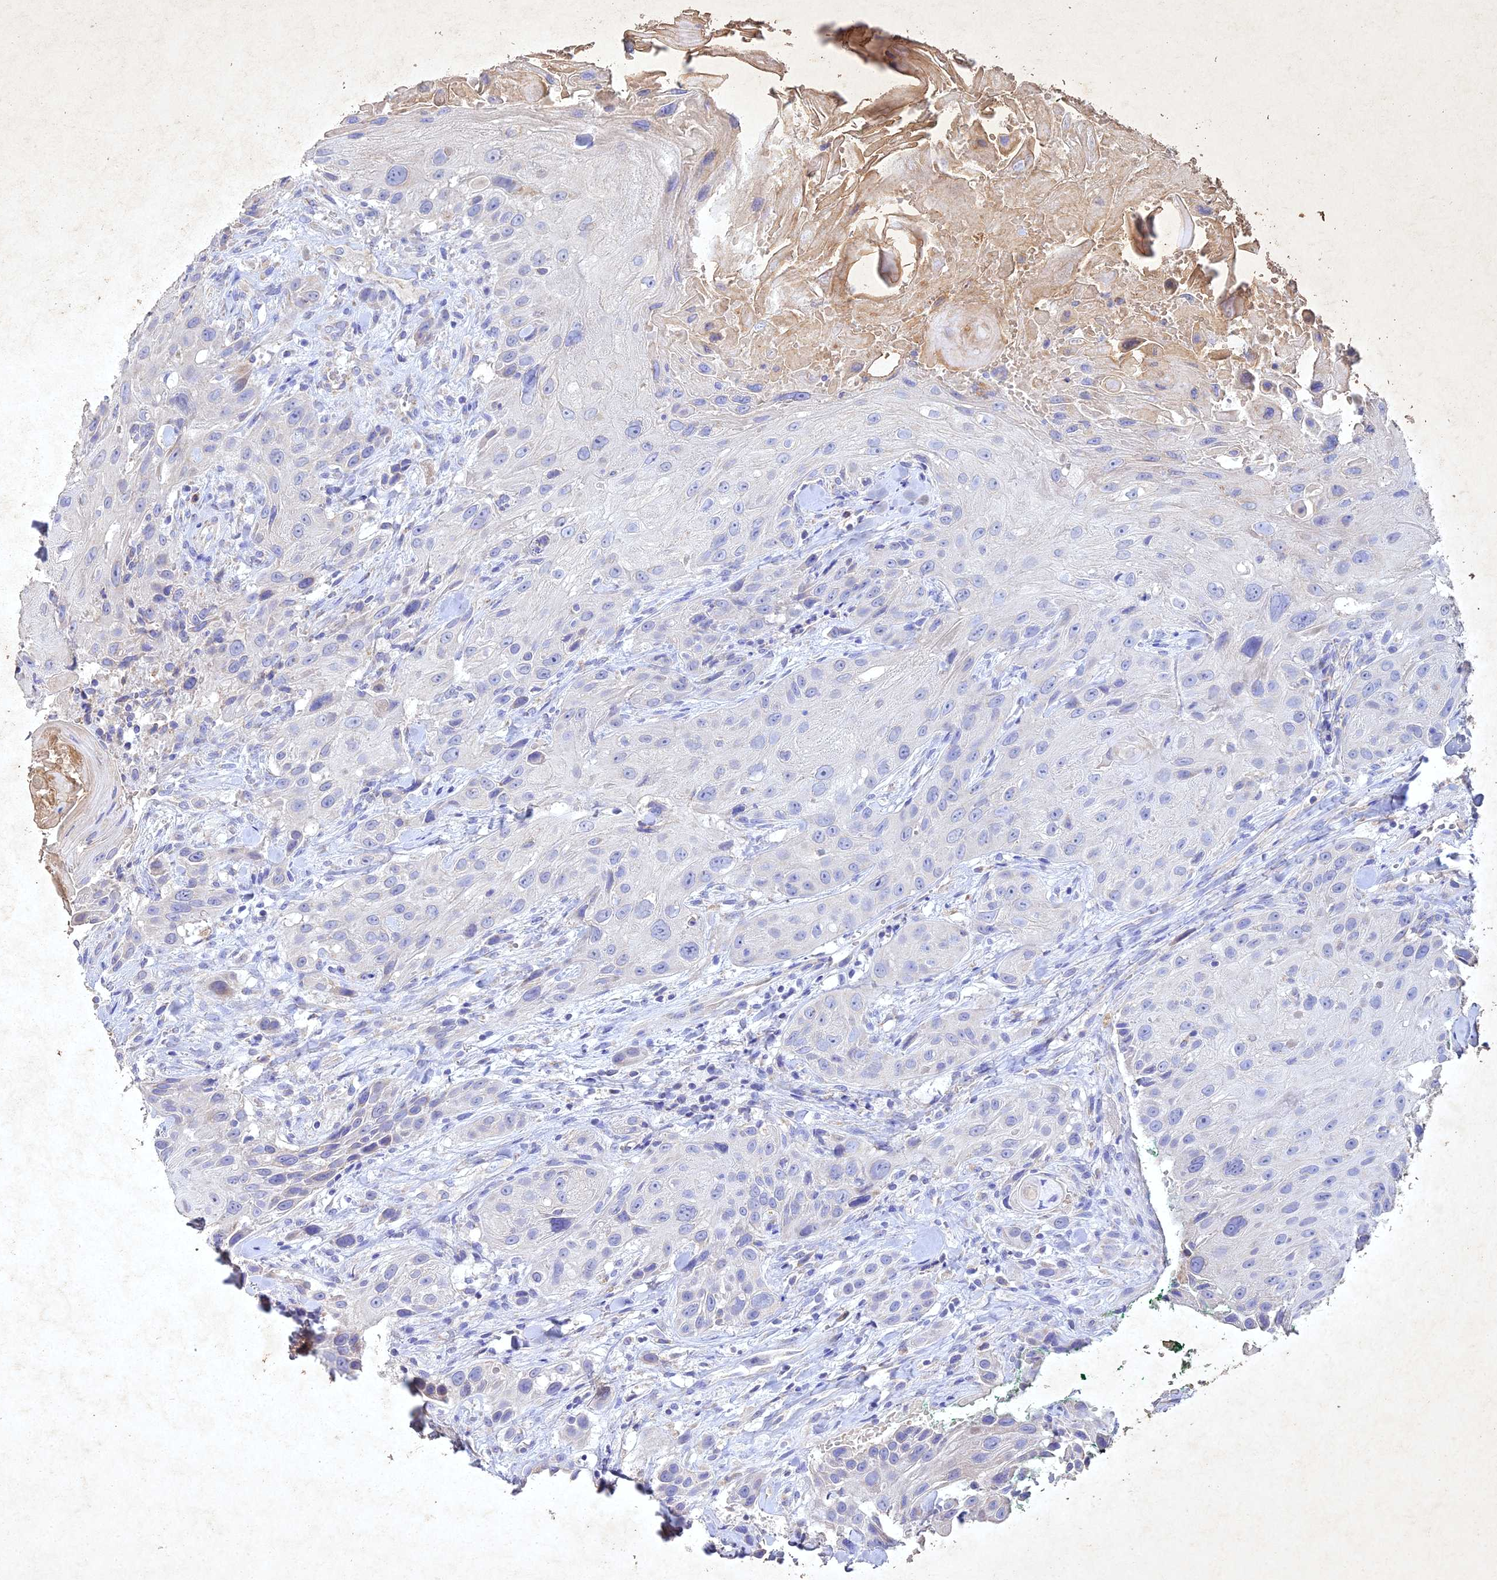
{"staining": {"intensity": "negative", "quantity": "none", "location": "none"}, "tissue": "head and neck cancer", "cell_type": "Tumor cells", "image_type": "cancer", "snomed": [{"axis": "morphology", "description": "Squamous cell carcinoma, NOS"}, {"axis": "topography", "description": "Head-Neck"}], "caption": "Human head and neck cancer (squamous cell carcinoma) stained for a protein using immunohistochemistry (IHC) exhibits no positivity in tumor cells.", "gene": "NDUFV1", "patient": {"sex": "male", "age": 81}}